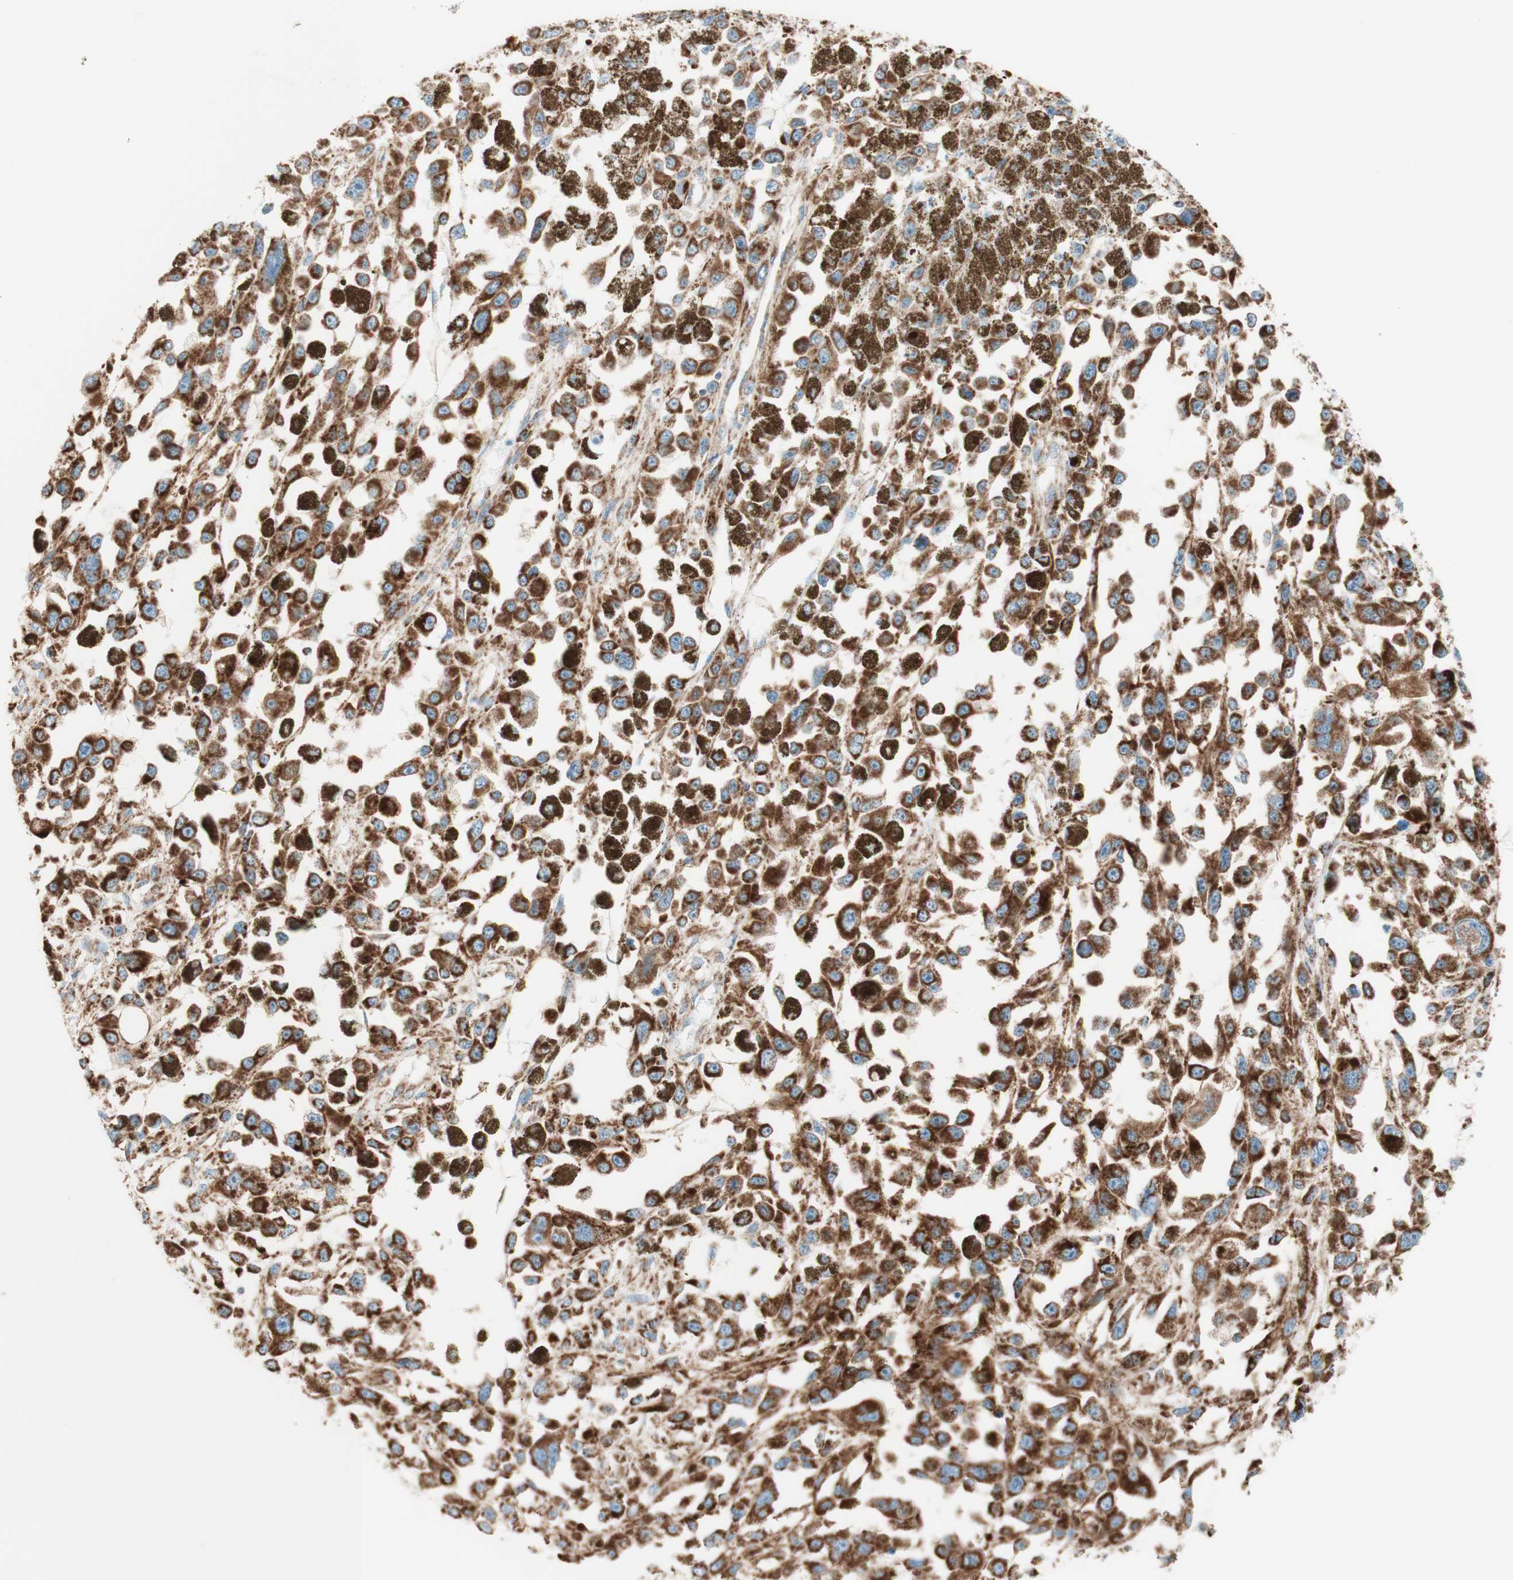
{"staining": {"intensity": "strong", "quantity": ">75%", "location": "cytoplasmic/membranous"}, "tissue": "melanoma", "cell_type": "Tumor cells", "image_type": "cancer", "snomed": [{"axis": "morphology", "description": "Malignant melanoma, Metastatic site"}, {"axis": "topography", "description": "Lymph node"}], "caption": "Protein staining displays strong cytoplasmic/membranous staining in about >75% of tumor cells in melanoma.", "gene": "TOMM20", "patient": {"sex": "male", "age": 59}}